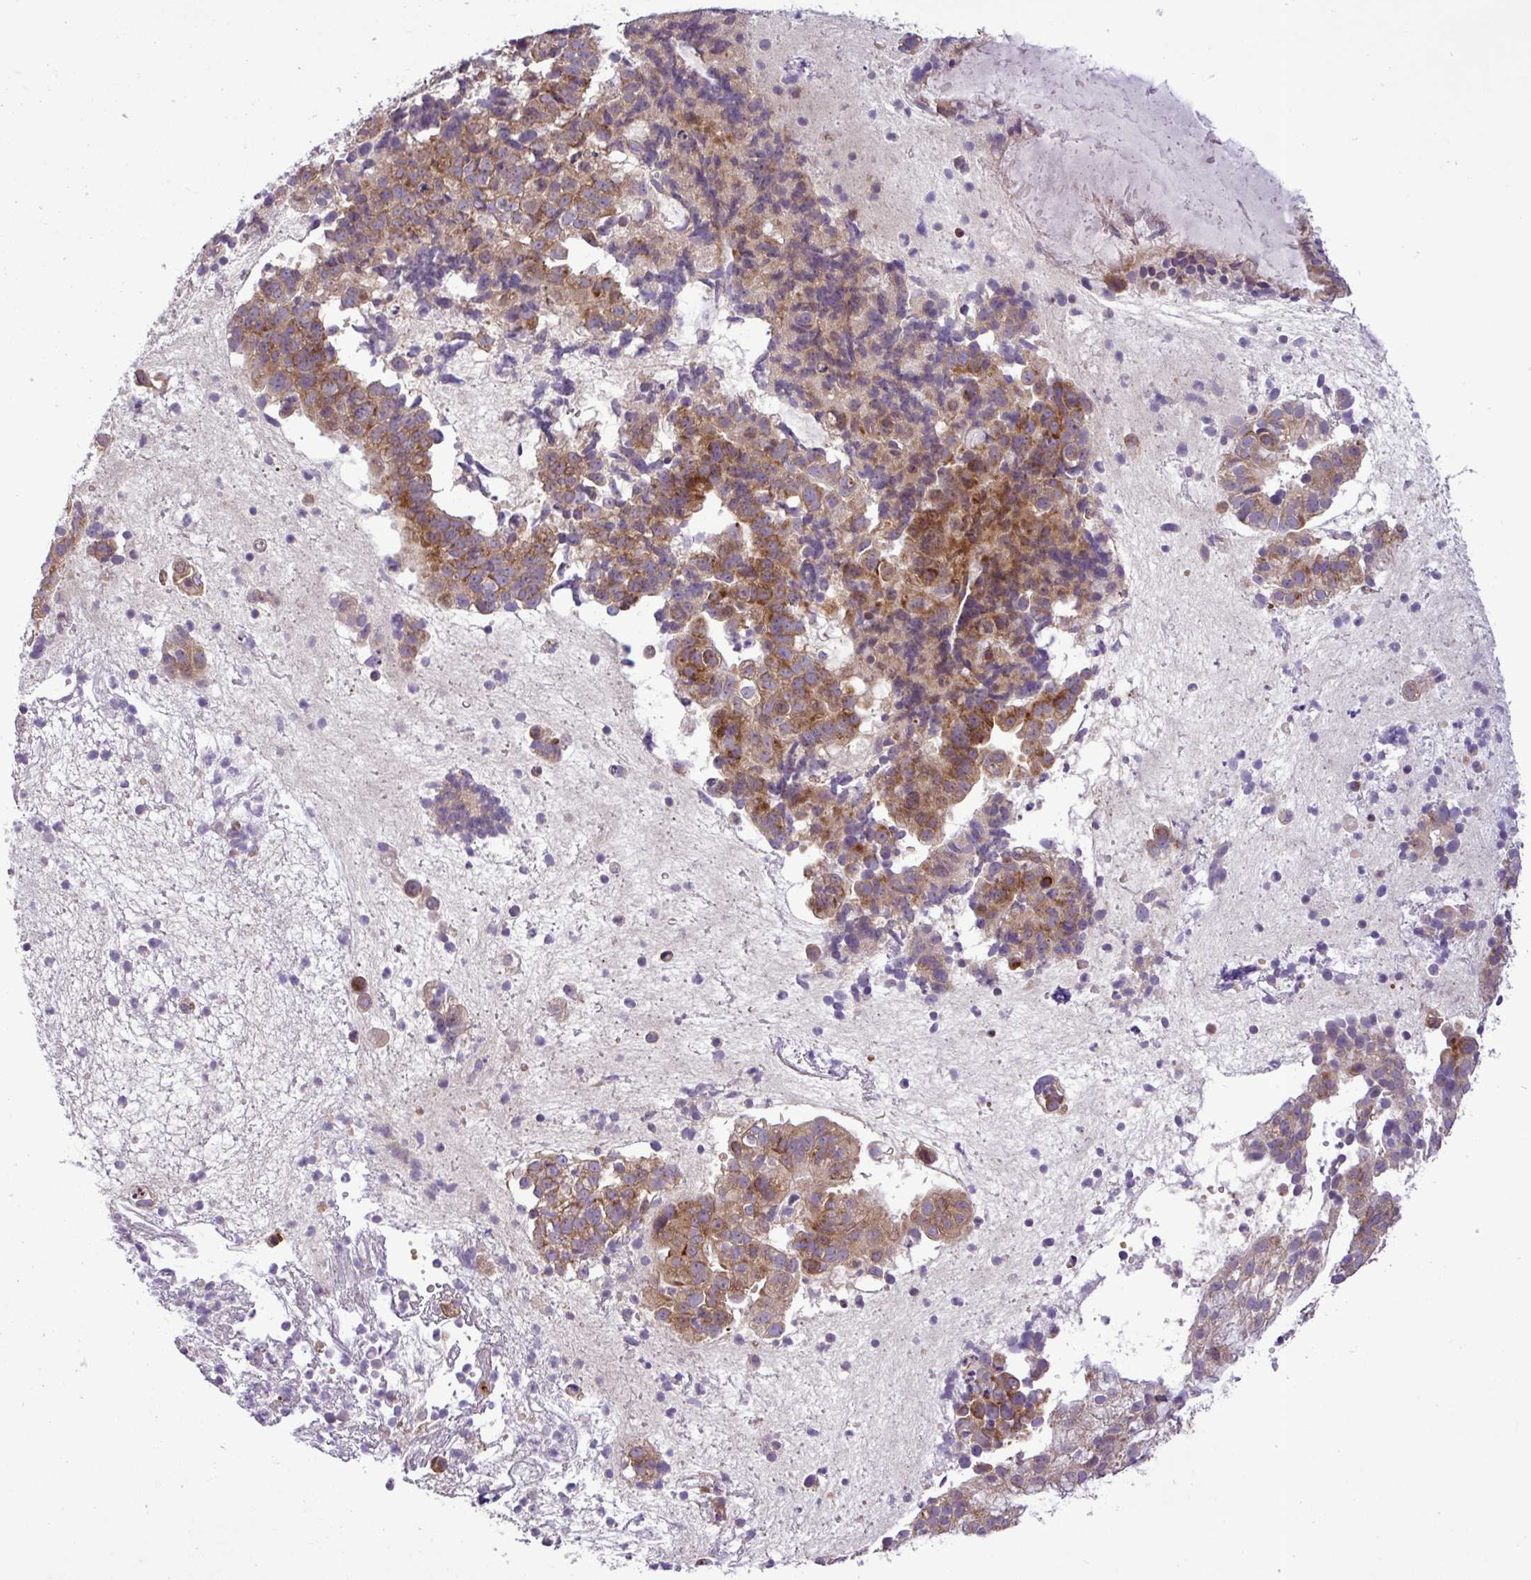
{"staining": {"intensity": "moderate", "quantity": ">75%", "location": "cytoplasmic/membranous"}, "tissue": "endometrial cancer", "cell_type": "Tumor cells", "image_type": "cancer", "snomed": [{"axis": "morphology", "description": "Adenocarcinoma, NOS"}, {"axis": "topography", "description": "Endometrium"}], "caption": "A brown stain shows moderate cytoplasmic/membranous staining of a protein in human endometrial adenocarcinoma tumor cells. (Brightfield microscopy of DAB IHC at high magnification).", "gene": "RPL13", "patient": {"sex": "female", "age": 76}}